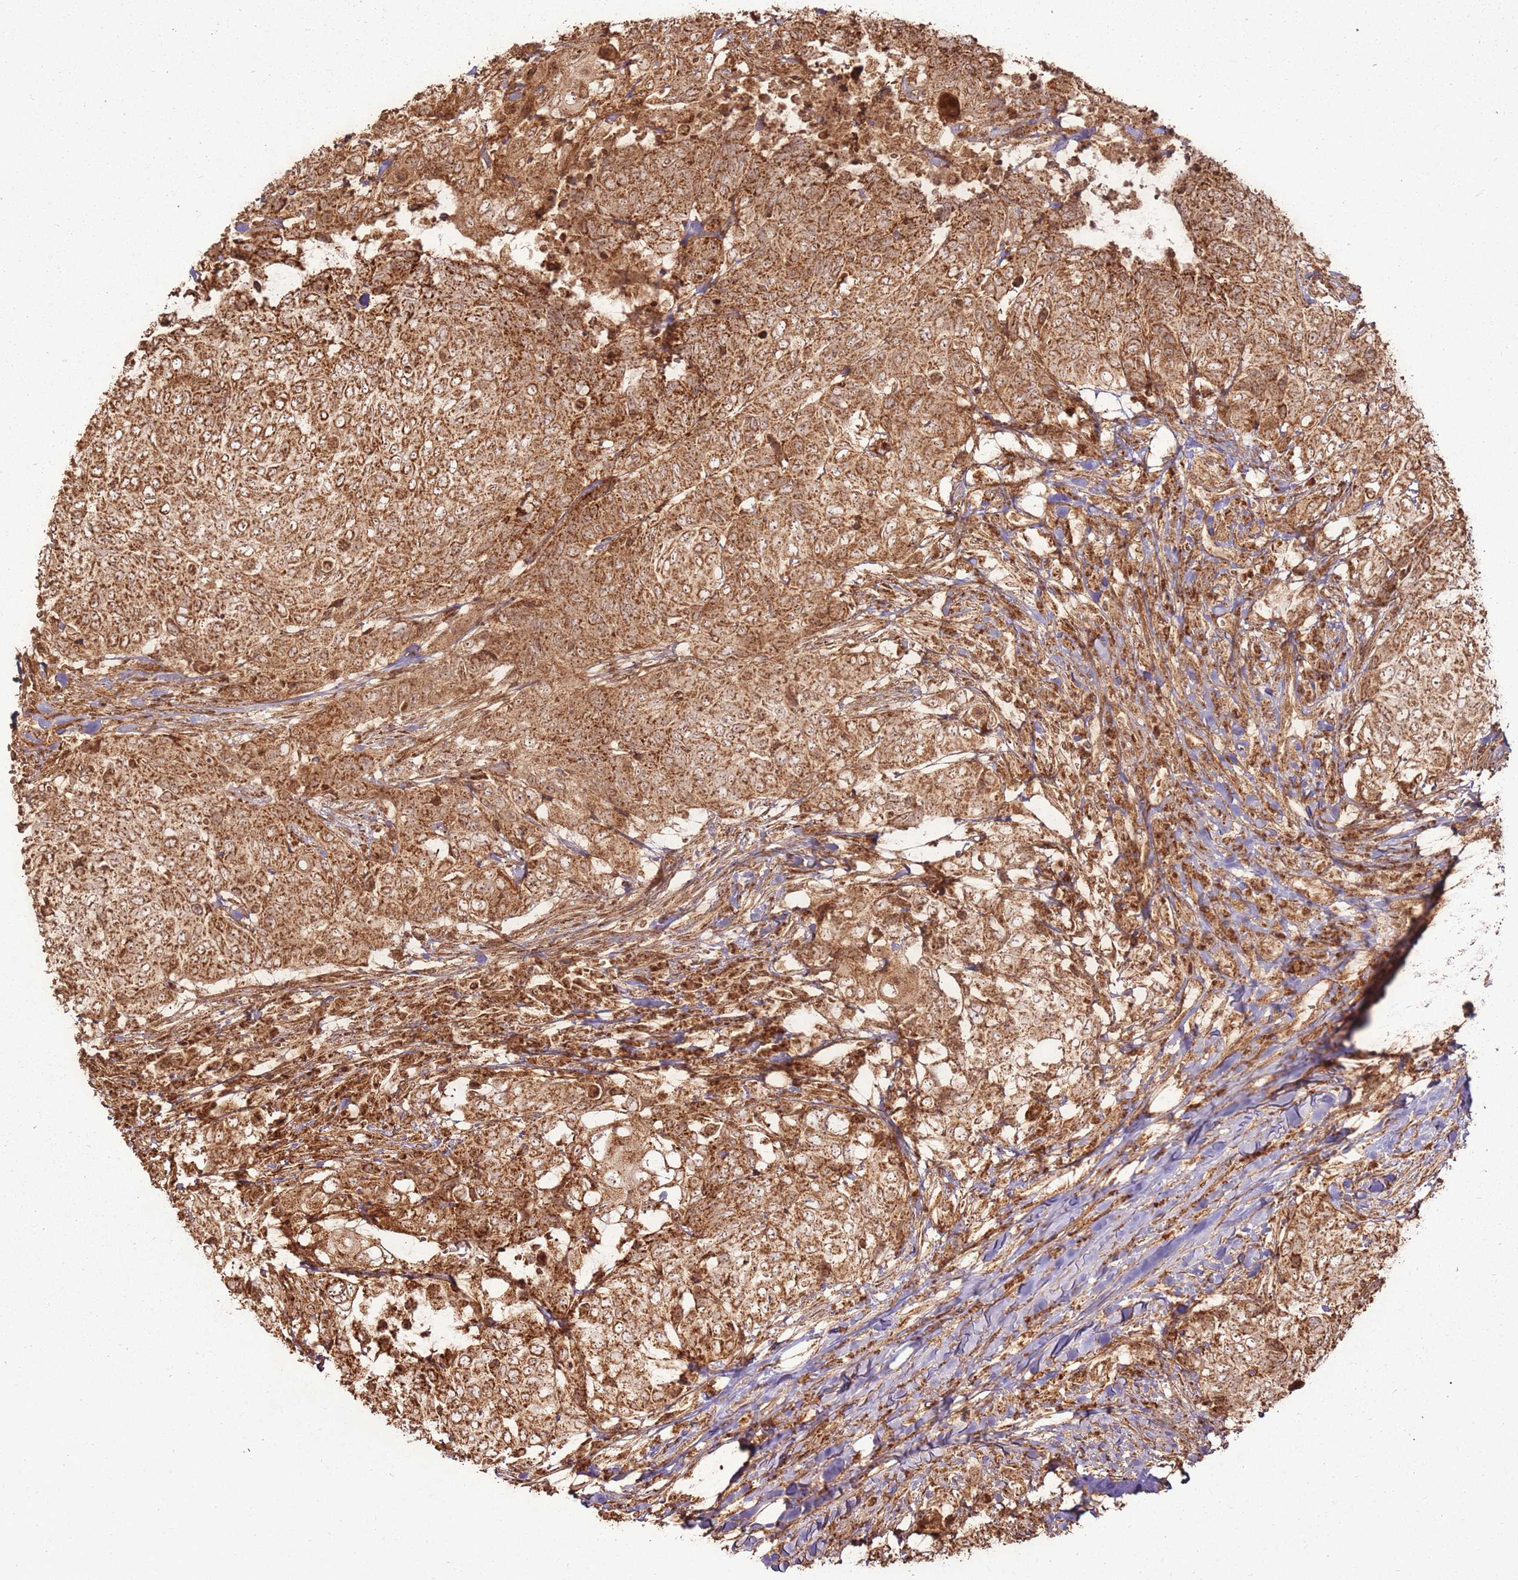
{"staining": {"intensity": "moderate", "quantity": ">75%", "location": "cytoplasmic/membranous"}, "tissue": "head and neck cancer", "cell_type": "Tumor cells", "image_type": "cancer", "snomed": [{"axis": "morphology", "description": "Normal tissue, NOS"}, {"axis": "morphology", "description": "Squamous cell carcinoma, NOS"}, {"axis": "topography", "description": "Skeletal muscle"}, {"axis": "topography", "description": "Vascular tissue"}, {"axis": "topography", "description": "Peripheral nerve tissue"}, {"axis": "topography", "description": "Head-Neck"}], "caption": "Protein staining of squamous cell carcinoma (head and neck) tissue demonstrates moderate cytoplasmic/membranous positivity in about >75% of tumor cells. (brown staining indicates protein expression, while blue staining denotes nuclei).", "gene": "MRPS6", "patient": {"sex": "male", "age": 66}}